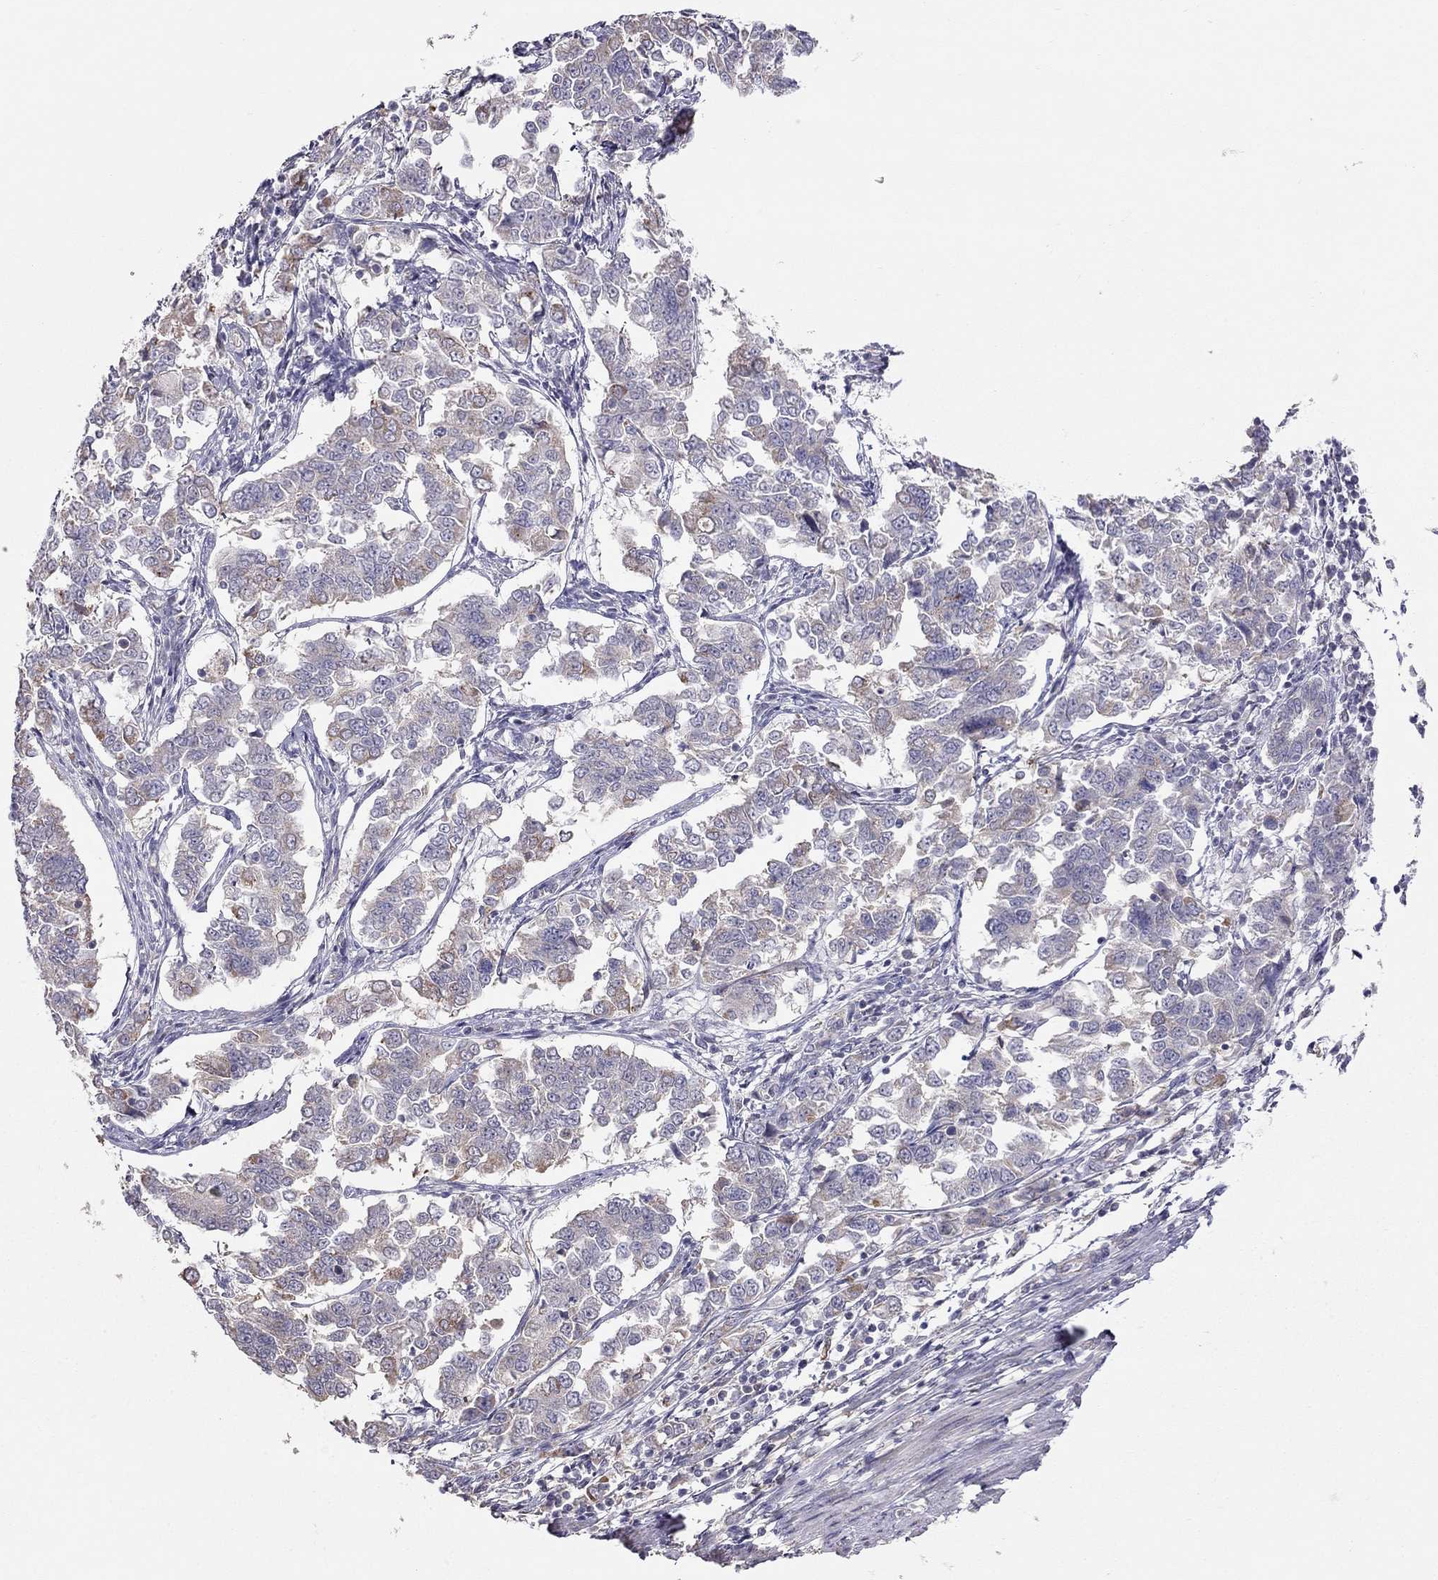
{"staining": {"intensity": "weak", "quantity": "<25%", "location": "cytoplasmic/membranous"}, "tissue": "endometrial cancer", "cell_type": "Tumor cells", "image_type": "cancer", "snomed": [{"axis": "morphology", "description": "Adenocarcinoma, NOS"}, {"axis": "topography", "description": "Endometrium"}], "caption": "DAB (3,3'-diaminobenzidine) immunohistochemical staining of human adenocarcinoma (endometrial) demonstrates no significant staining in tumor cells. The staining is performed using DAB (3,3'-diaminobenzidine) brown chromogen with nuclei counter-stained in using hematoxylin.", "gene": "LRIT3", "patient": {"sex": "female", "age": 43}}